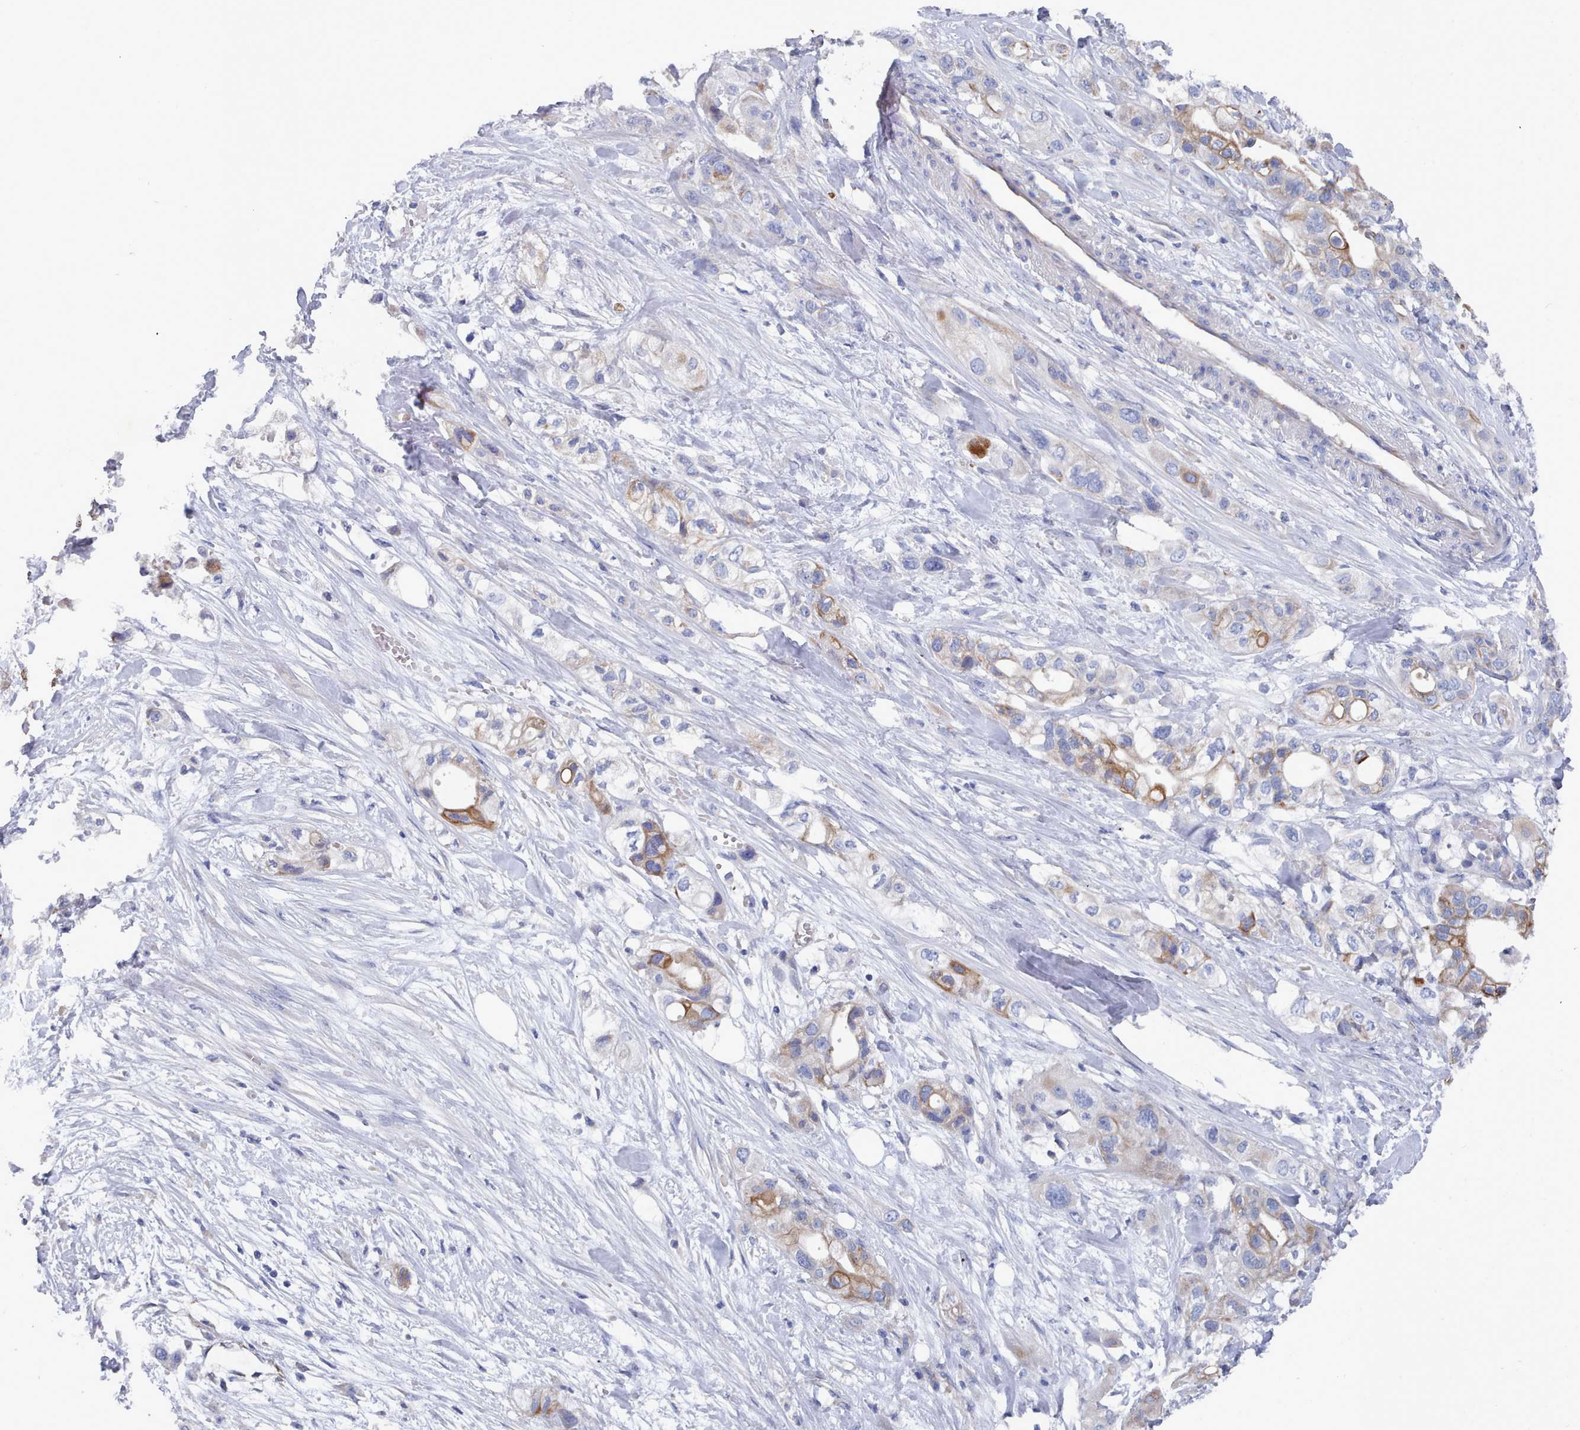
{"staining": {"intensity": "moderate", "quantity": "<25%", "location": "cytoplasmic/membranous"}, "tissue": "pancreatic cancer", "cell_type": "Tumor cells", "image_type": "cancer", "snomed": [{"axis": "morphology", "description": "Adenocarcinoma, NOS"}, {"axis": "topography", "description": "Pancreas"}], "caption": "Moderate cytoplasmic/membranous positivity is present in about <25% of tumor cells in pancreatic cancer (adenocarcinoma).", "gene": "PDE4C", "patient": {"sex": "male", "age": 44}}